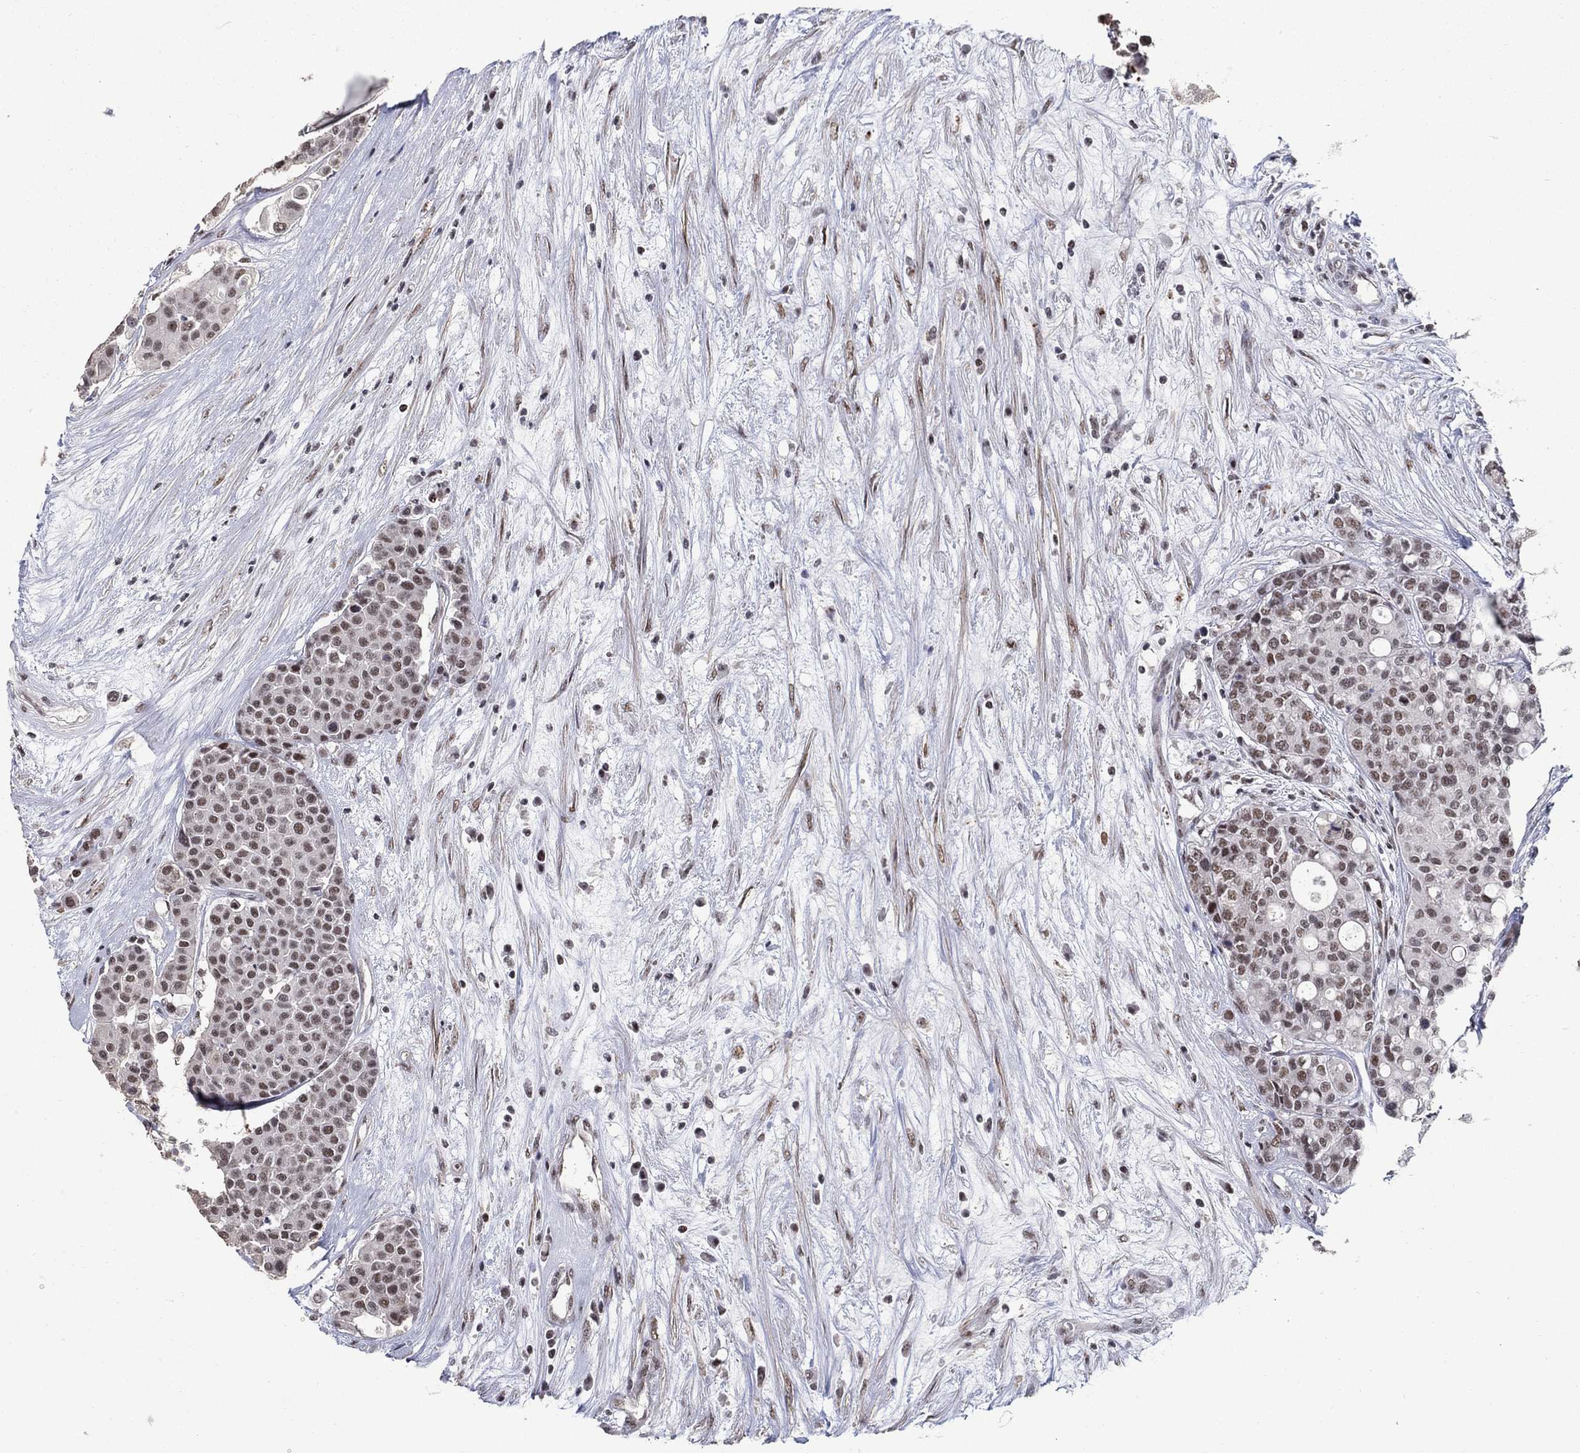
{"staining": {"intensity": "weak", "quantity": "25%-75%", "location": "nuclear"}, "tissue": "carcinoid", "cell_type": "Tumor cells", "image_type": "cancer", "snomed": [{"axis": "morphology", "description": "Carcinoid, malignant, NOS"}, {"axis": "topography", "description": "Colon"}], "caption": "Immunohistochemical staining of human carcinoid exhibits weak nuclear protein positivity in approximately 25%-75% of tumor cells.", "gene": "PNISR", "patient": {"sex": "male", "age": 81}}